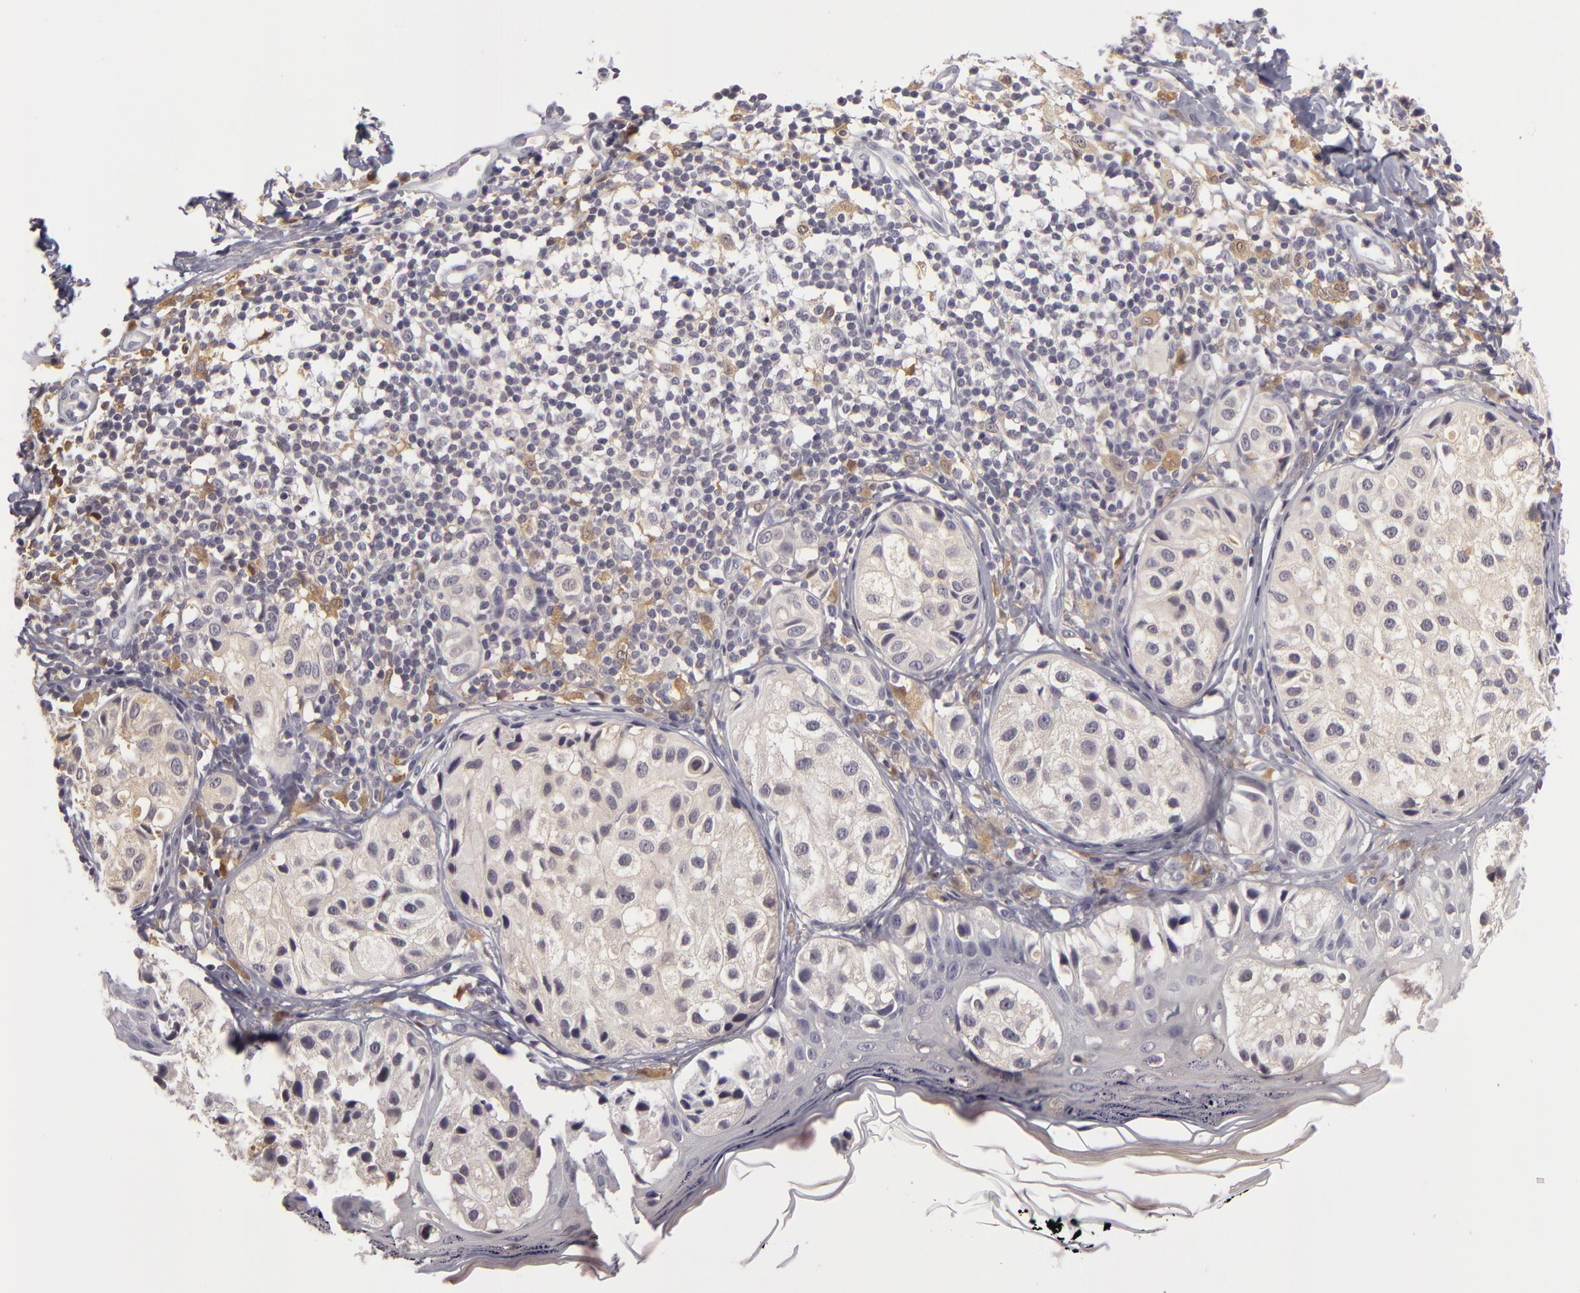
{"staining": {"intensity": "negative", "quantity": "none", "location": "none"}, "tissue": "melanoma", "cell_type": "Tumor cells", "image_type": "cancer", "snomed": [{"axis": "morphology", "description": "Malignant melanoma, NOS"}, {"axis": "topography", "description": "Skin"}], "caption": "High power microscopy micrograph of an immunohistochemistry (IHC) photomicrograph of melanoma, revealing no significant expression in tumor cells.", "gene": "GNPDA1", "patient": {"sex": "male", "age": 23}}